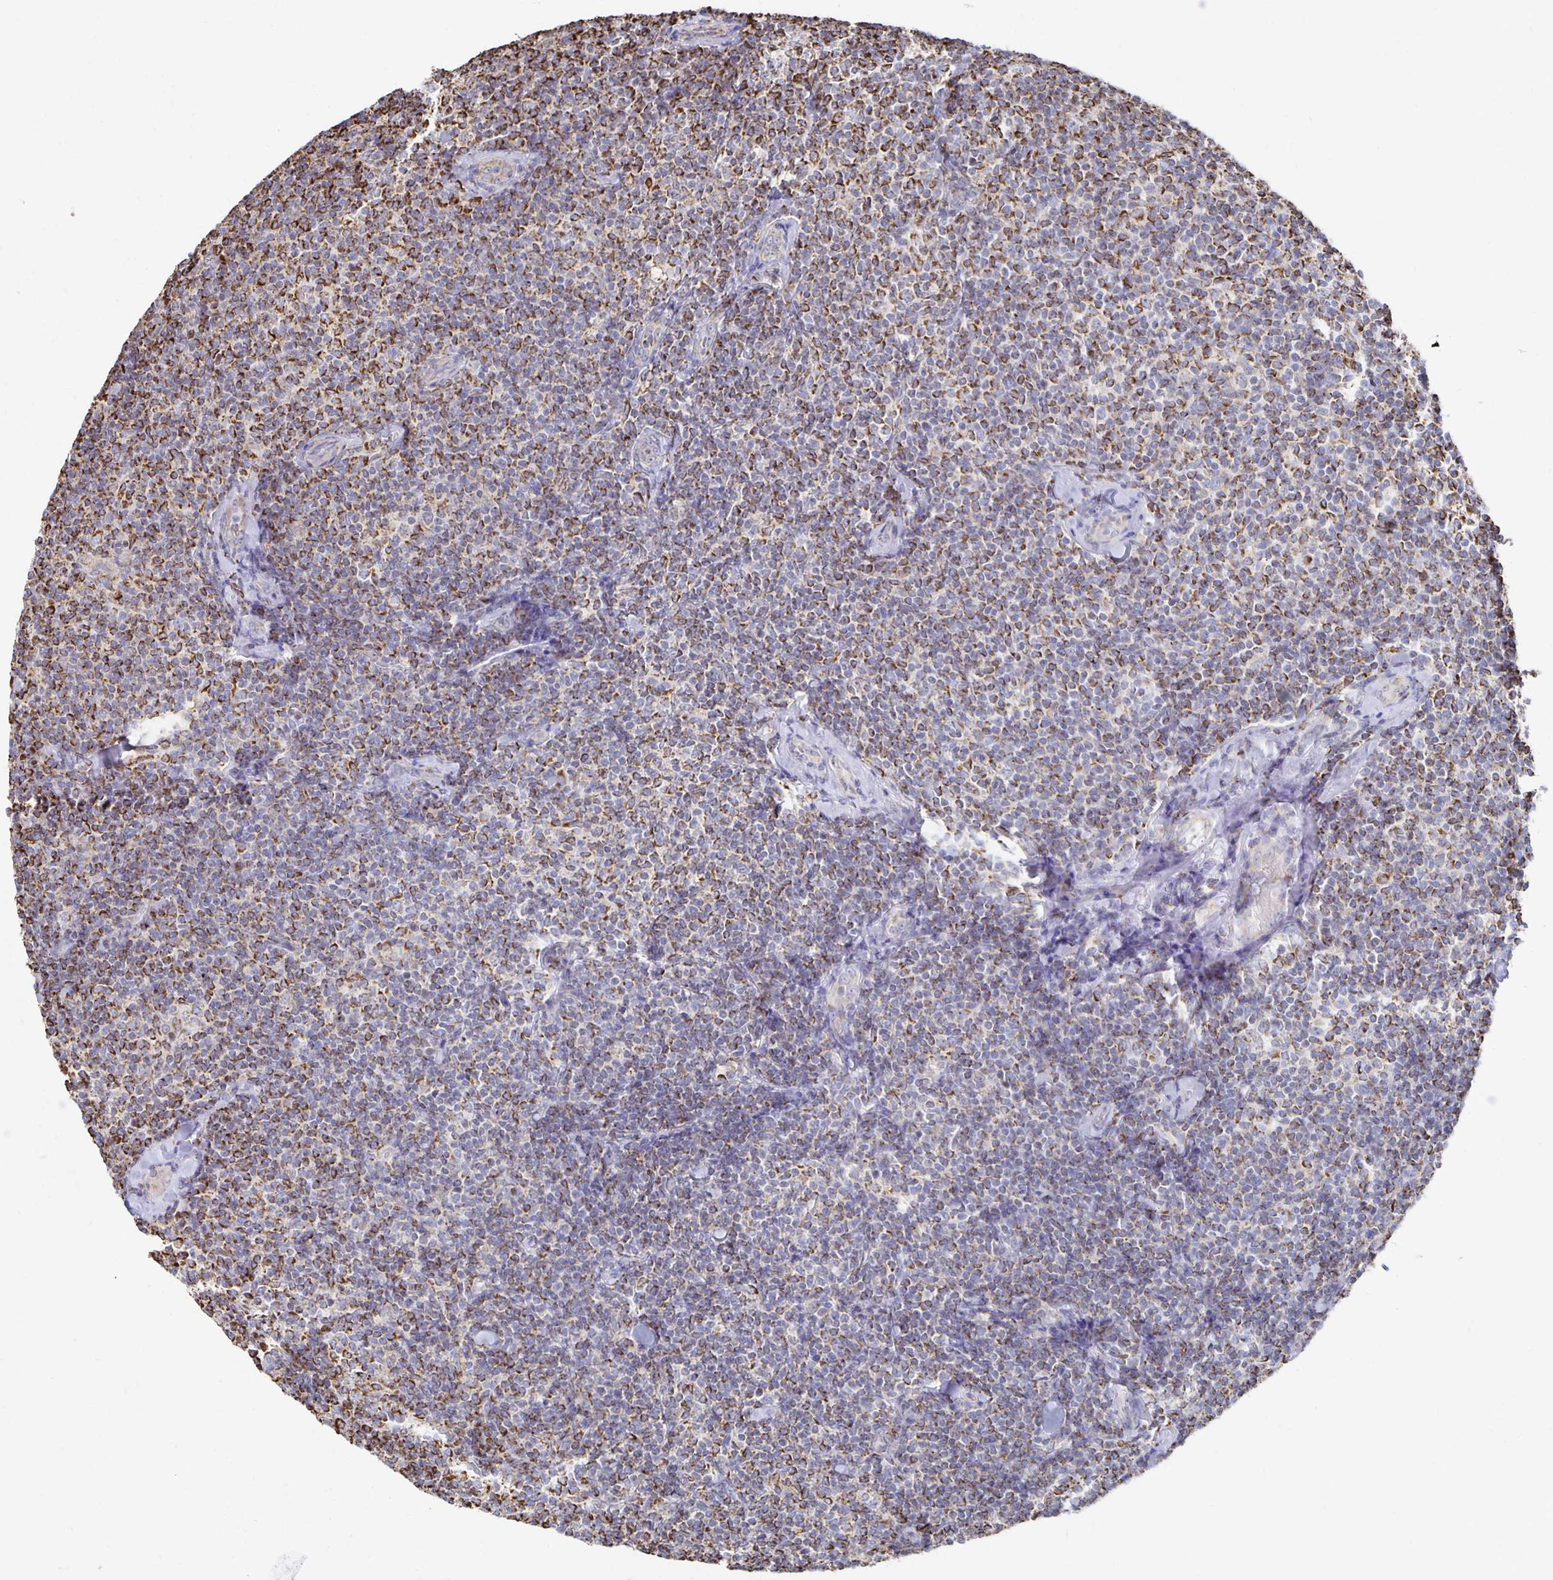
{"staining": {"intensity": "moderate", "quantity": ">75%", "location": "cytoplasmic/membranous"}, "tissue": "lymphoma", "cell_type": "Tumor cells", "image_type": "cancer", "snomed": [{"axis": "morphology", "description": "Malignant lymphoma, non-Hodgkin's type, Low grade"}, {"axis": "topography", "description": "Lymph node"}], "caption": "A micrograph of low-grade malignant lymphoma, non-Hodgkin's type stained for a protein exhibits moderate cytoplasmic/membranous brown staining in tumor cells. (Stains: DAB (3,3'-diaminobenzidine) in brown, nuclei in blue, Microscopy: brightfield microscopy at high magnification).", "gene": "NKX2-8", "patient": {"sex": "female", "age": 56}}